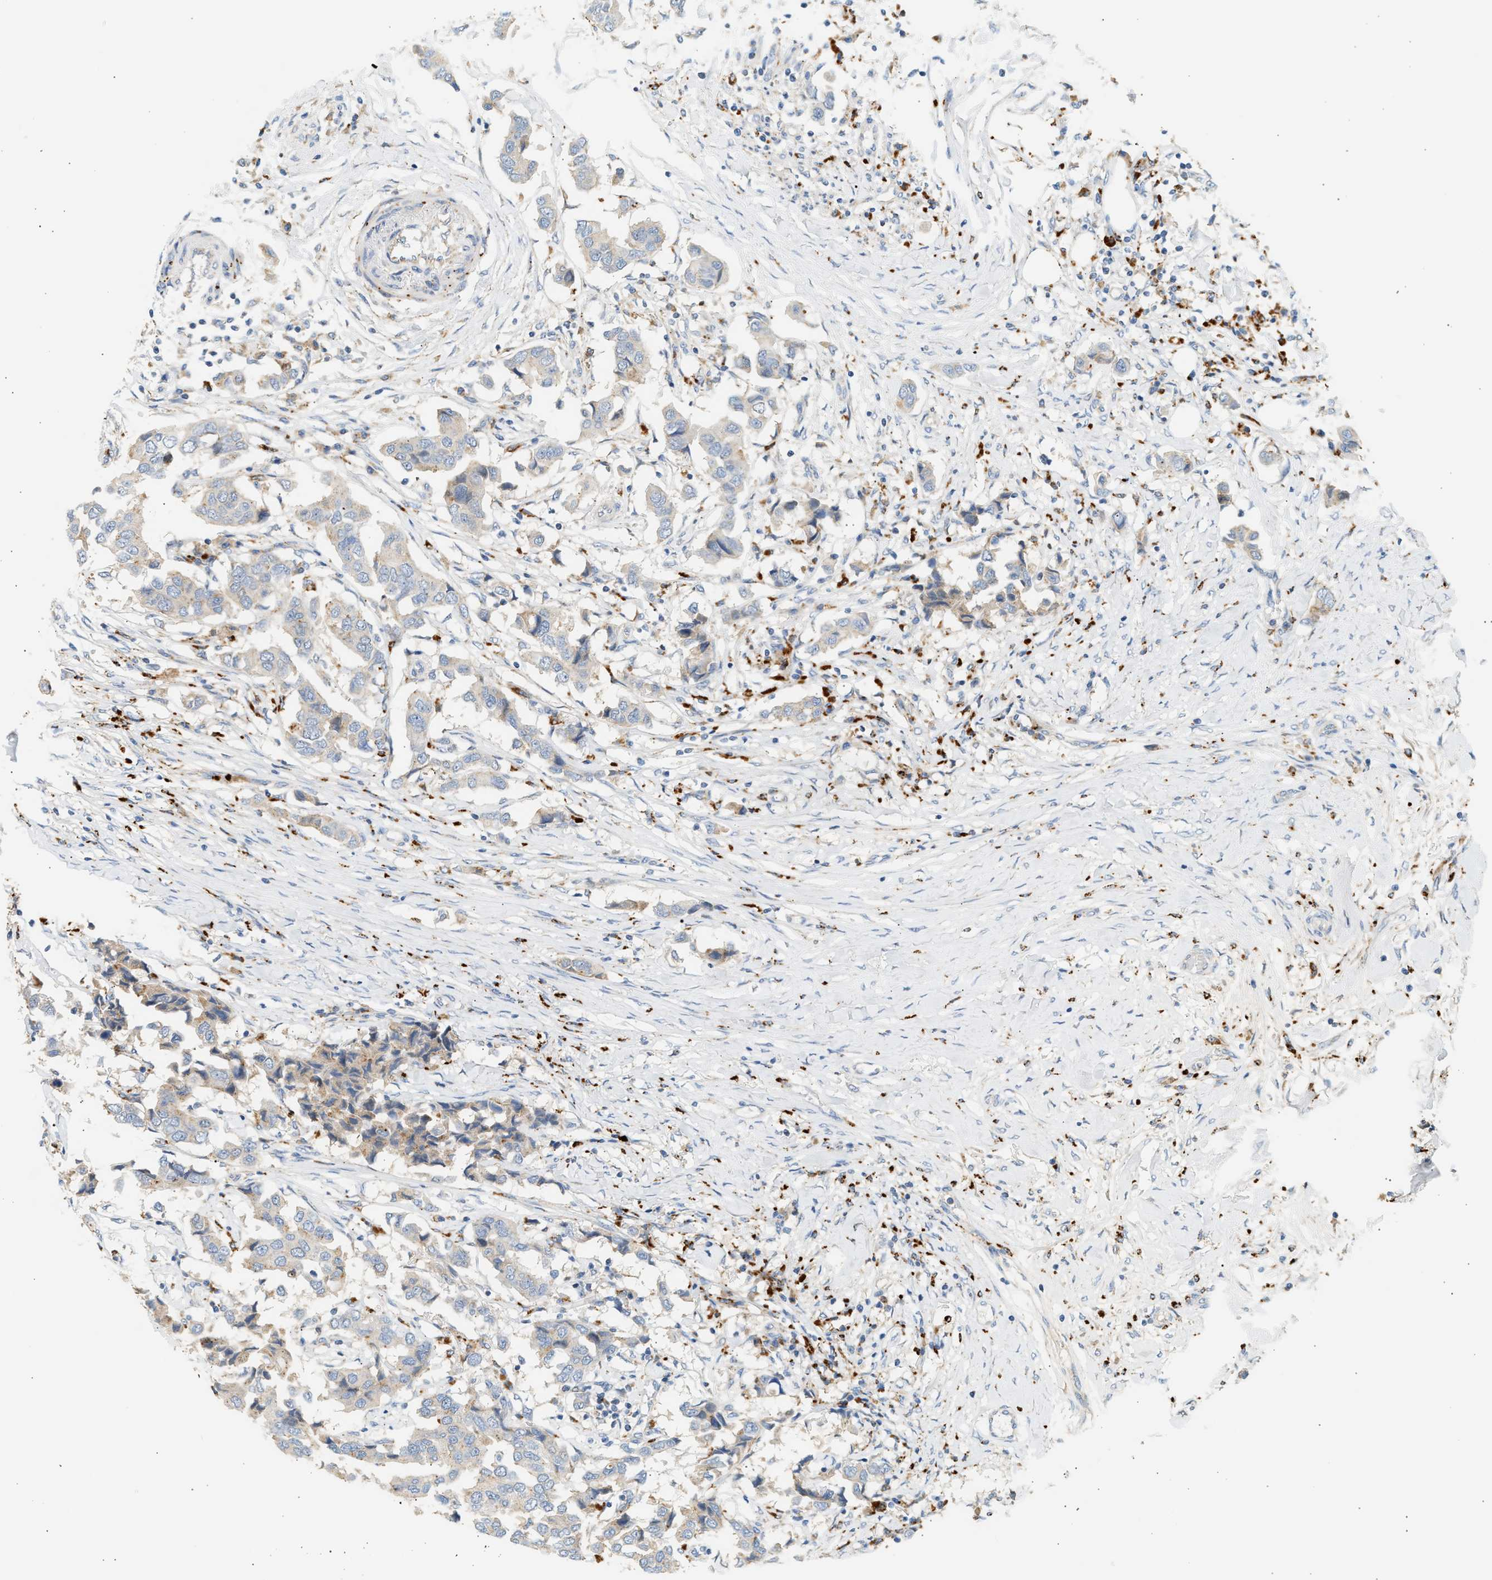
{"staining": {"intensity": "weak", "quantity": "<25%", "location": "cytoplasmic/membranous"}, "tissue": "breast cancer", "cell_type": "Tumor cells", "image_type": "cancer", "snomed": [{"axis": "morphology", "description": "Duct carcinoma"}, {"axis": "topography", "description": "Breast"}], "caption": "High magnification brightfield microscopy of breast cancer (invasive ductal carcinoma) stained with DAB (brown) and counterstained with hematoxylin (blue): tumor cells show no significant staining.", "gene": "ENTHD1", "patient": {"sex": "female", "age": 80}}